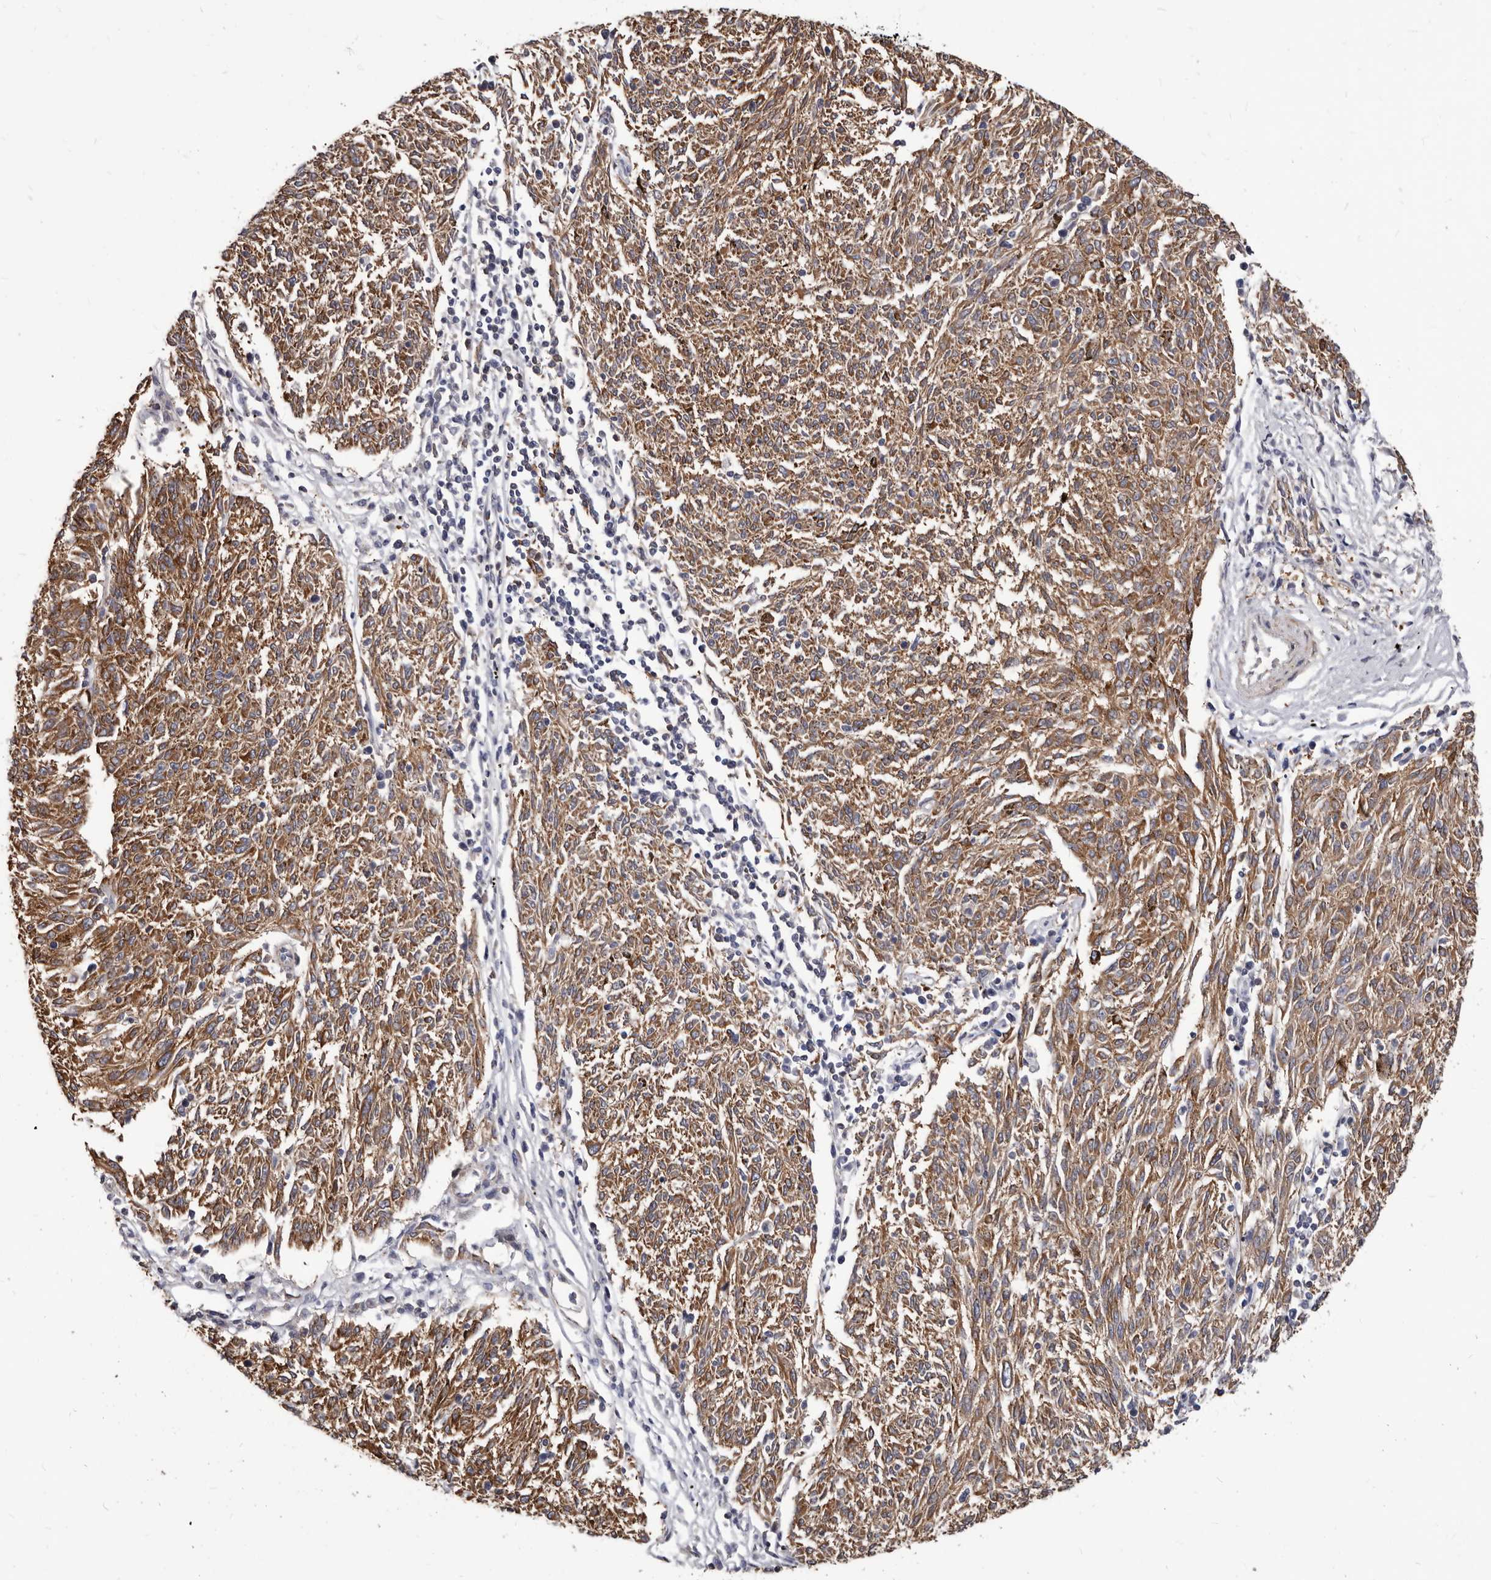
{"staining": {"intensity": "strong", "quantity": ">75%", "location": "cytoplasmic/membranous"}, "tissue": "melanoma", "cell_type": "Tumor cells", "image_type": "cancer", "snomed": [{"axis": "morphology", "description": "Malignant melanoma, NOS"}, {"axis": "topography", "description": "Skin"}], "caption": "Immunohistochemistry staining of malignant melanoma, which reveals high levels of strong cytoplasmic/membranous staining in about >75% of tumor cells indicating strong cytoplasmic/membranous protein positivity. The staining was performed using DAB (3,3'-diaminobenzidine) (brown) for protein detection and nuclei were counterstained in hematoxylin (blue).", "gene": "NIBAN1", "patient": {"sex": "female", "age": 72}}